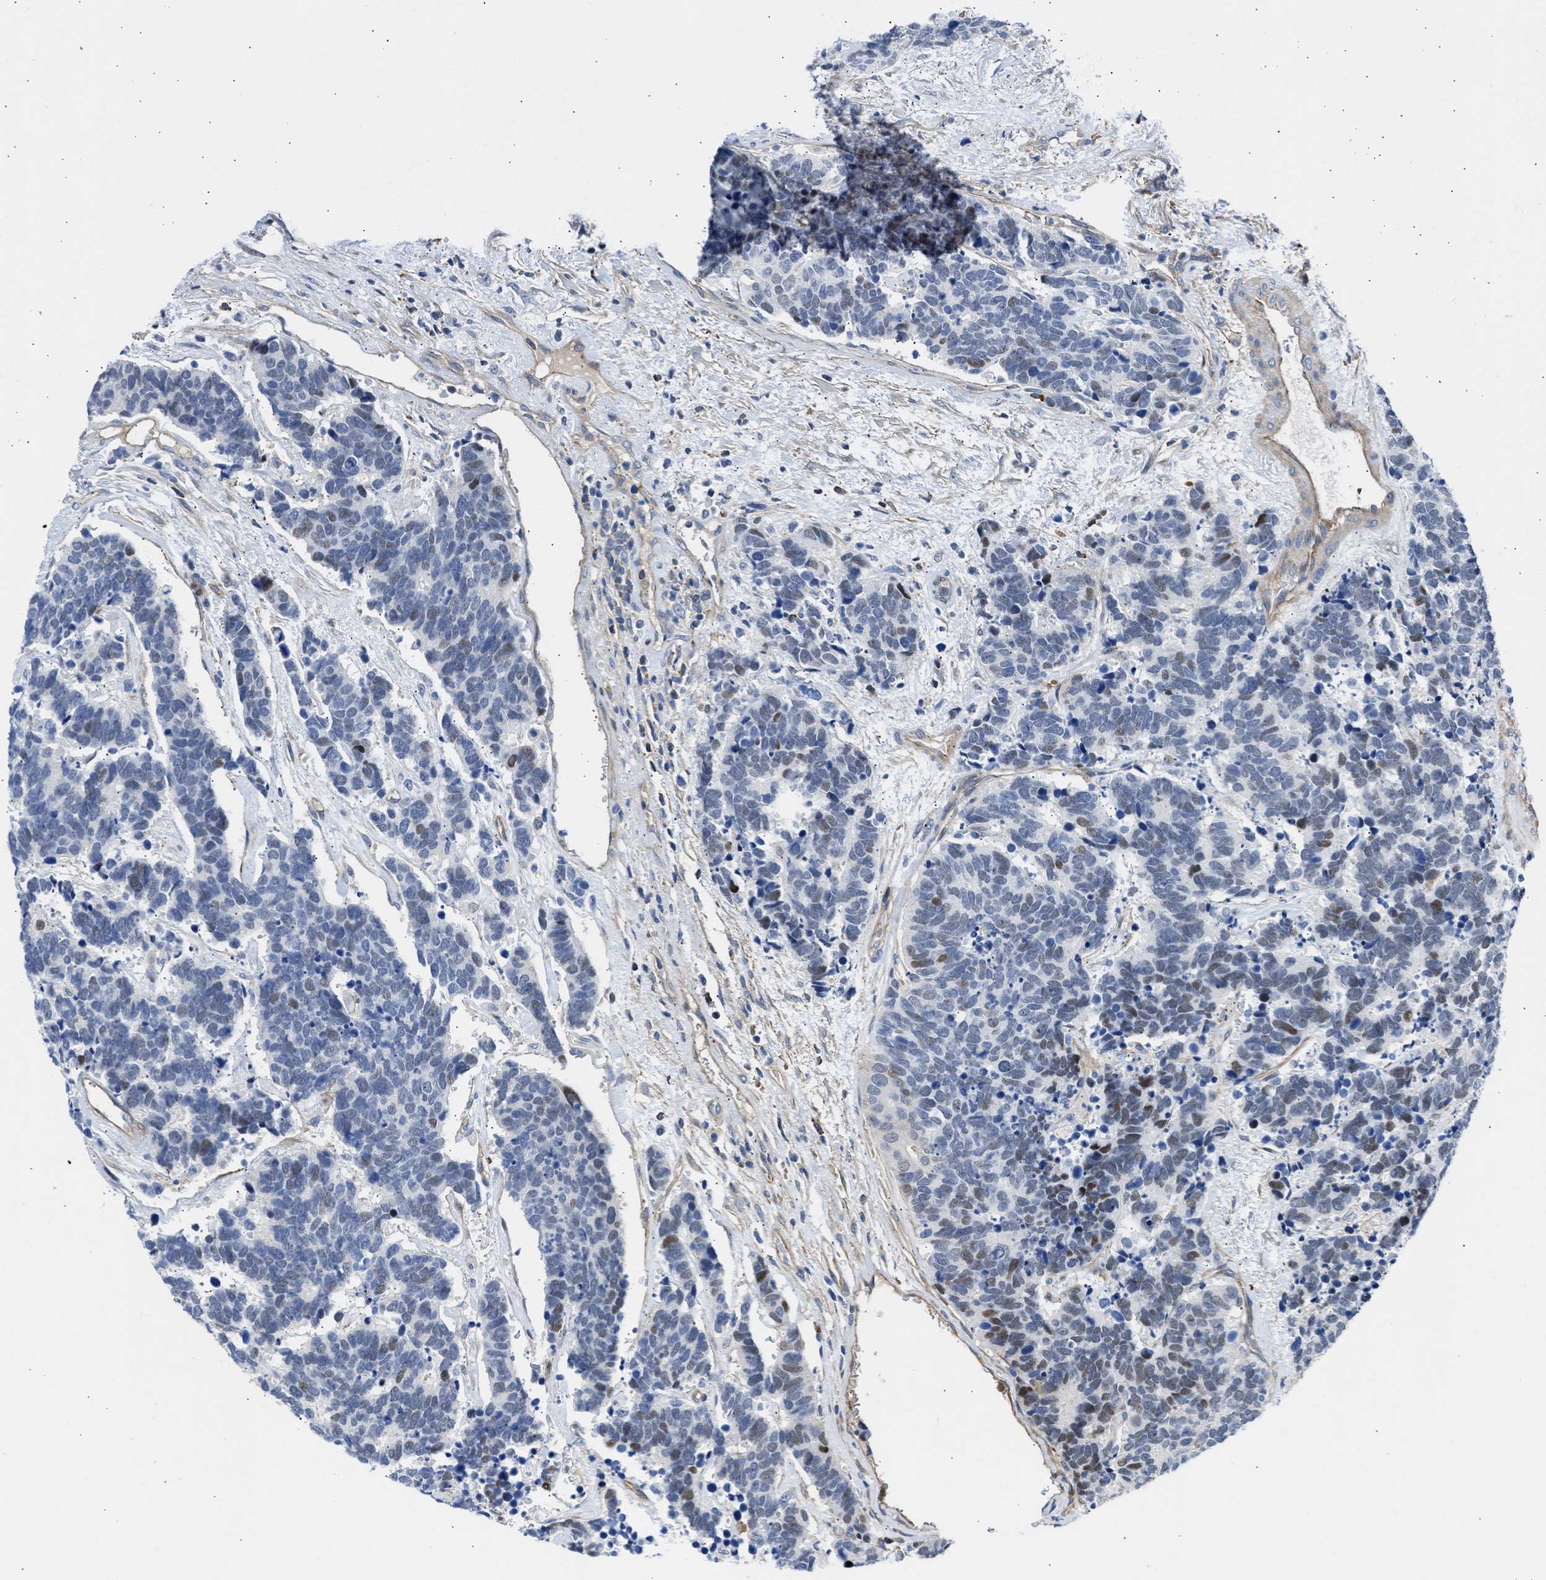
{"staining": {"intensity": "moderate", "quantity": "25%-75%", "location": "nuclear"}, "tissue": "carcinoid", "cell_type": "Tumor cells", "image_type": "cancer", "snomed": [{"axis": "morphology", "description": "Carcinoma, NOS"}, {"axis": "morphology", "description": "Carcinoid, malignant, NOS"}, {"axis": "topography", "description": "Urinary bladder"}], "caption": "There is medium levels of moderate nuclear staining in tumor cells of malignant carcinoid, as demonstrated by immunohistochemical staining (brown color).", "gene": "MAS1L", "patient": {"sex": "male", "age": 57}}